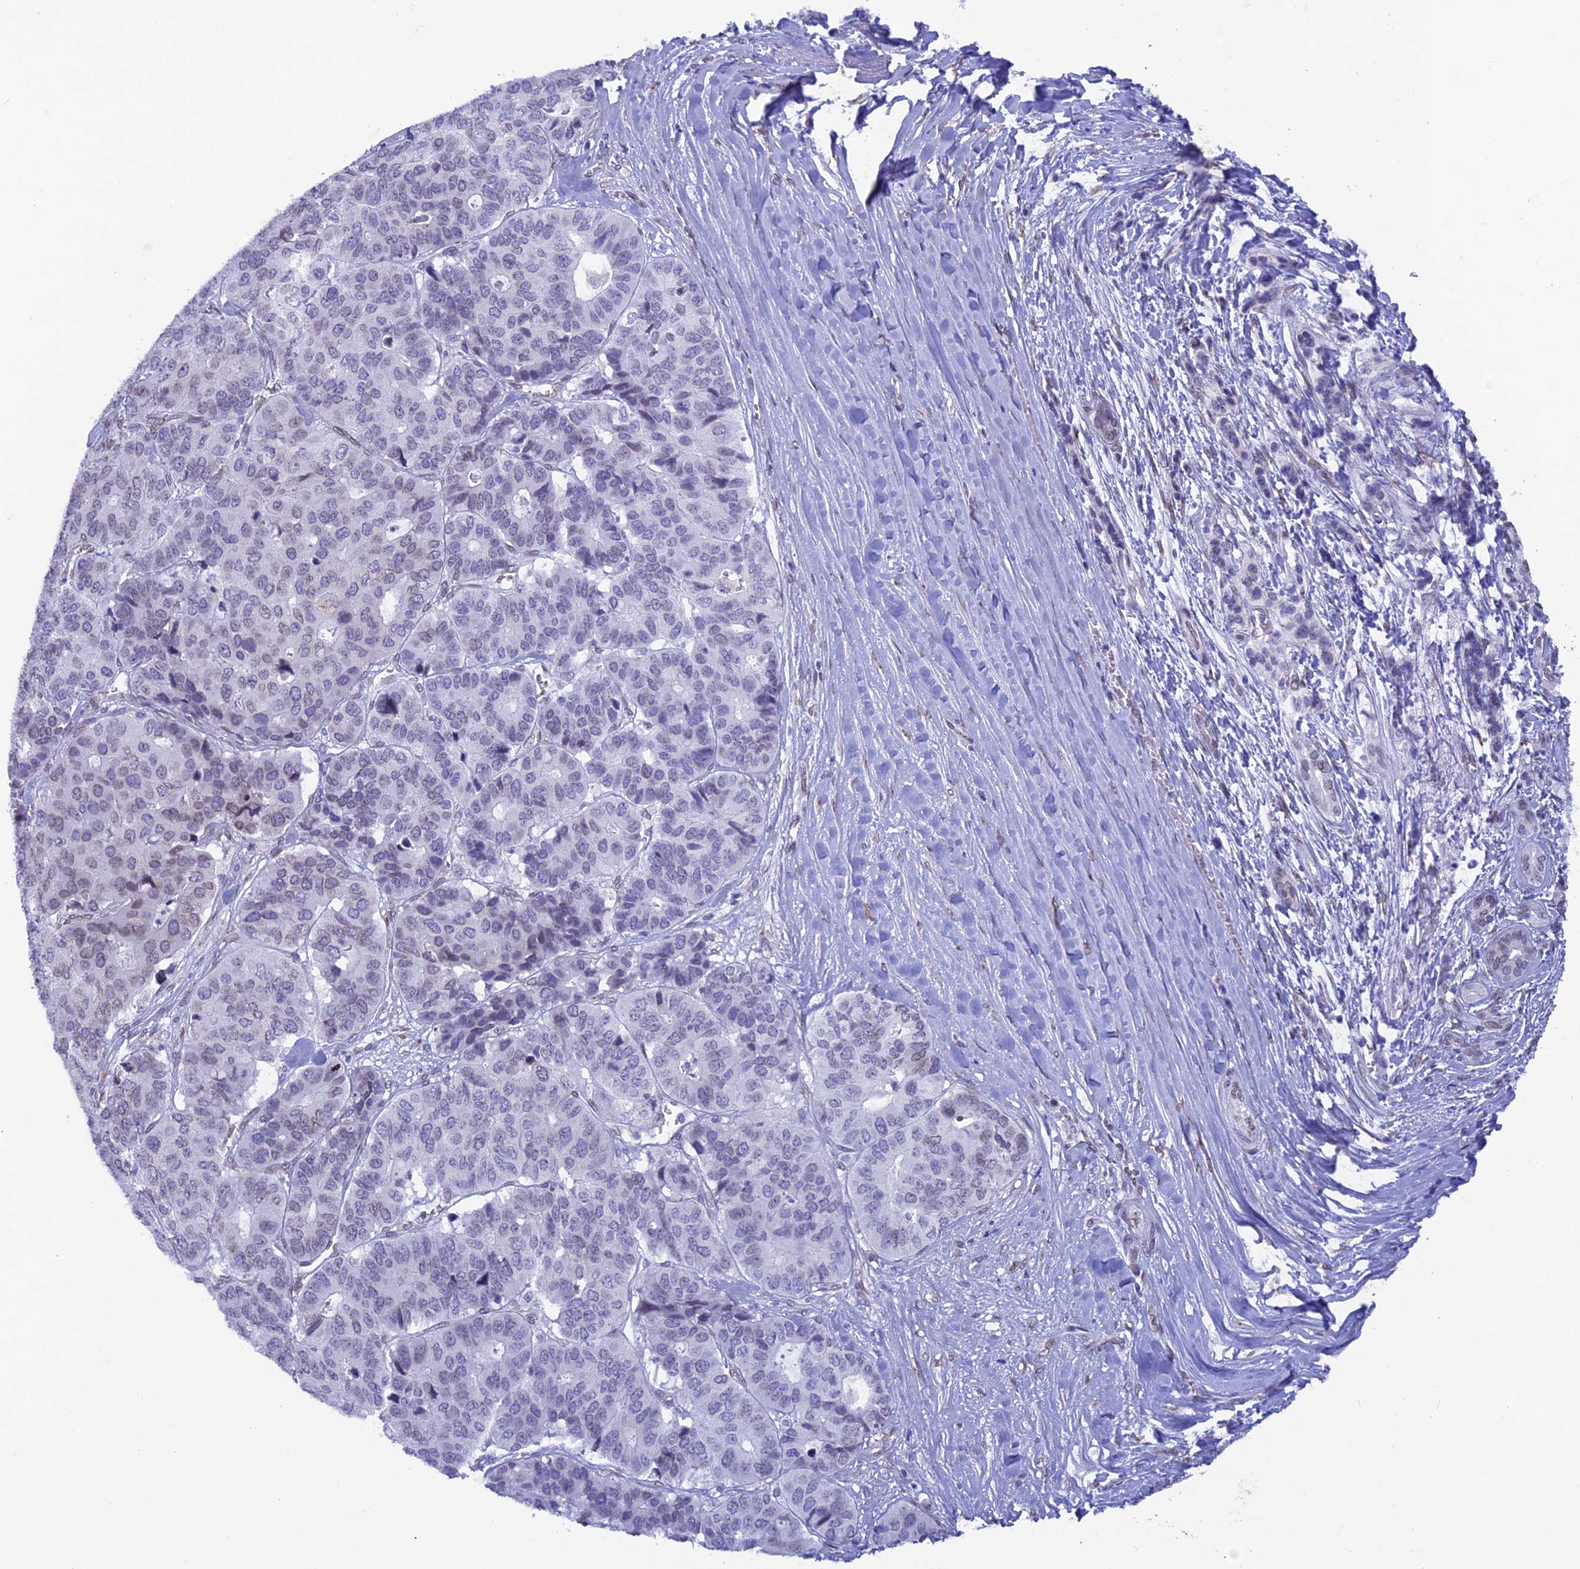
{"staining": {"intensity": "negative", "quantity": "none", "location": "none"}, "tissue": "pancreatic cancer", "cell_type": "Tumor cells", "image_type": "cancer", "snomed": [{"axis": "morphology", "description": "Adenocarcinoma, NOS"}, {"axis": "topography", "description": "Pancreas"}], "caption": "Adenocarcinoma (pancreatic) was stained to show a protein in brown. There is no significant expression in tumor cells.", "gene": "TMPRSS7", "patient": {"sex": "male", "age": 50}}